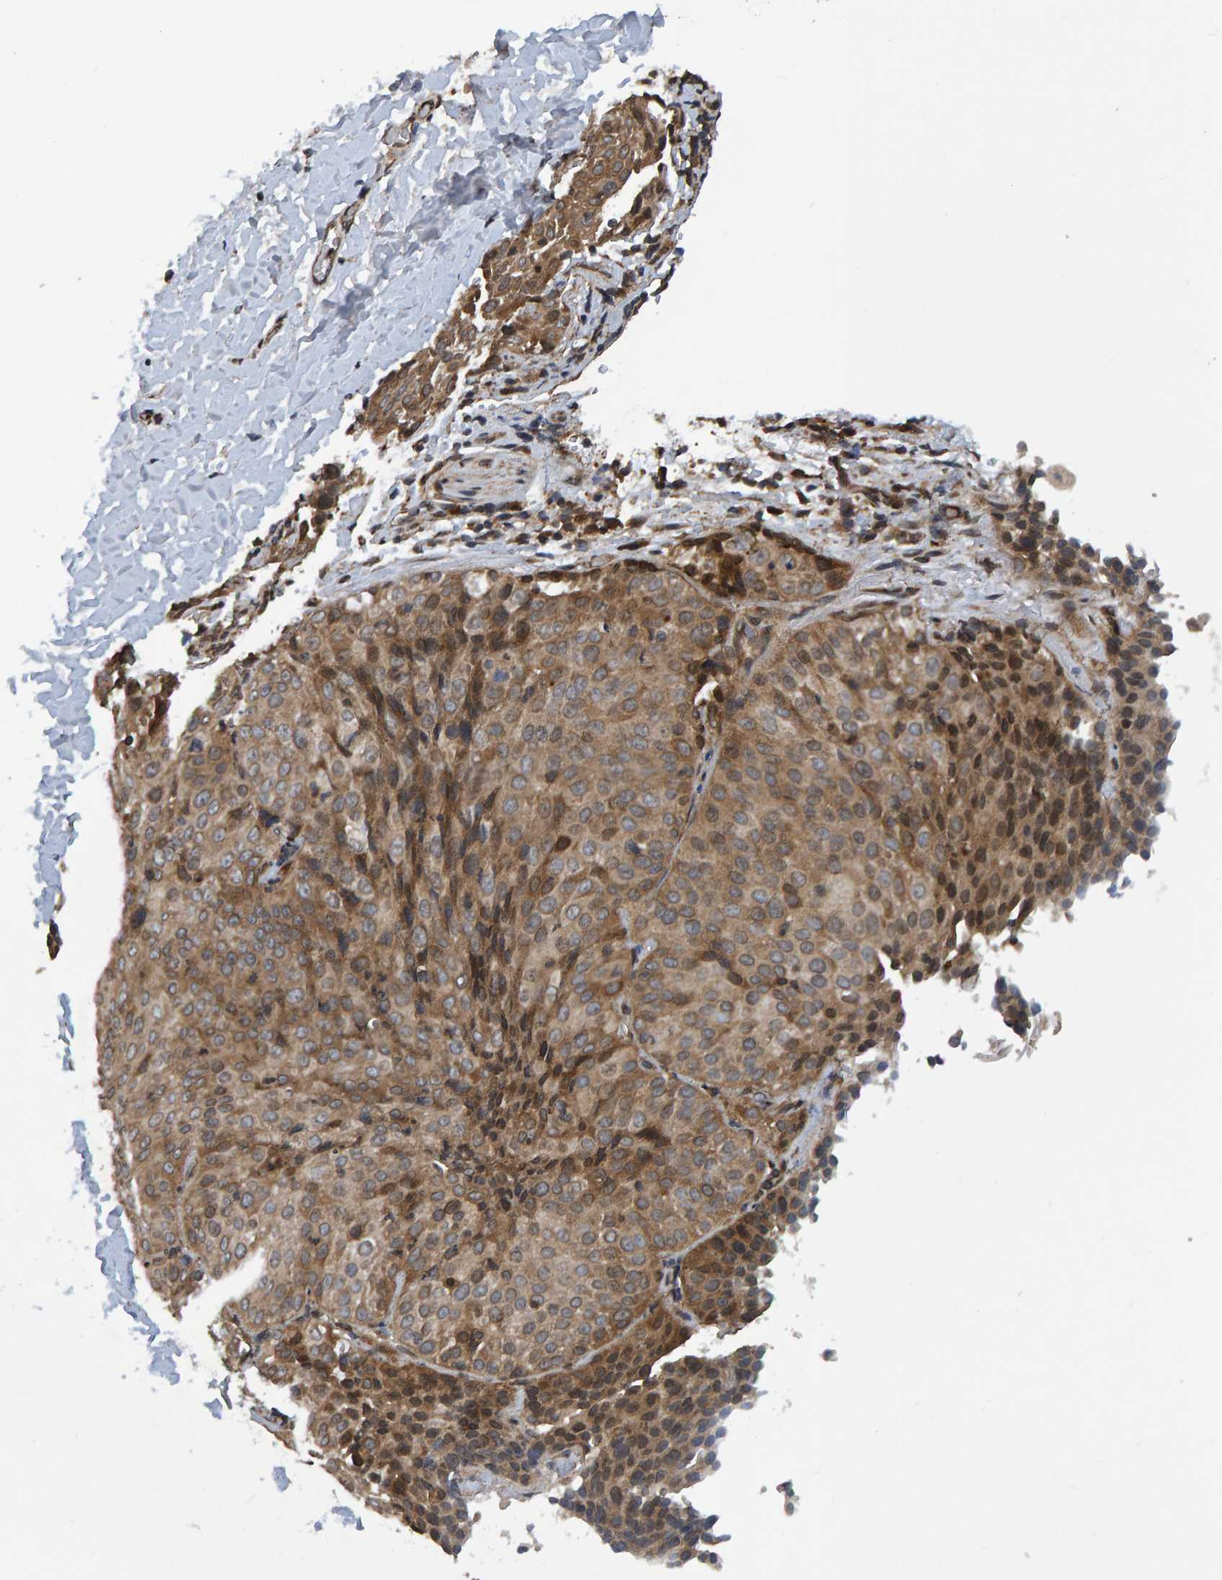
{"staining": {"intensity": "moderate", "quantity": ">75%", "location": "cytoplasmic/membranous"}, "tissue": "lung cancer", "cell_type": "Tumor cells", "image_type": "cancer", "snomed": [{"axis": "morphology", "description": "Squamous cell carcinoma, NOS"}, {"axis": "topography", "description": "Lung"}], "caption": "Immunohistochemical staining of lung cancer (squamous cell carcinoma) displays moderate cytoplasmic/membranous protein positivity in approximately >75% of tumor cells.", "gene": "GAB2", "patient": {"sex": "male", "age": 54}}